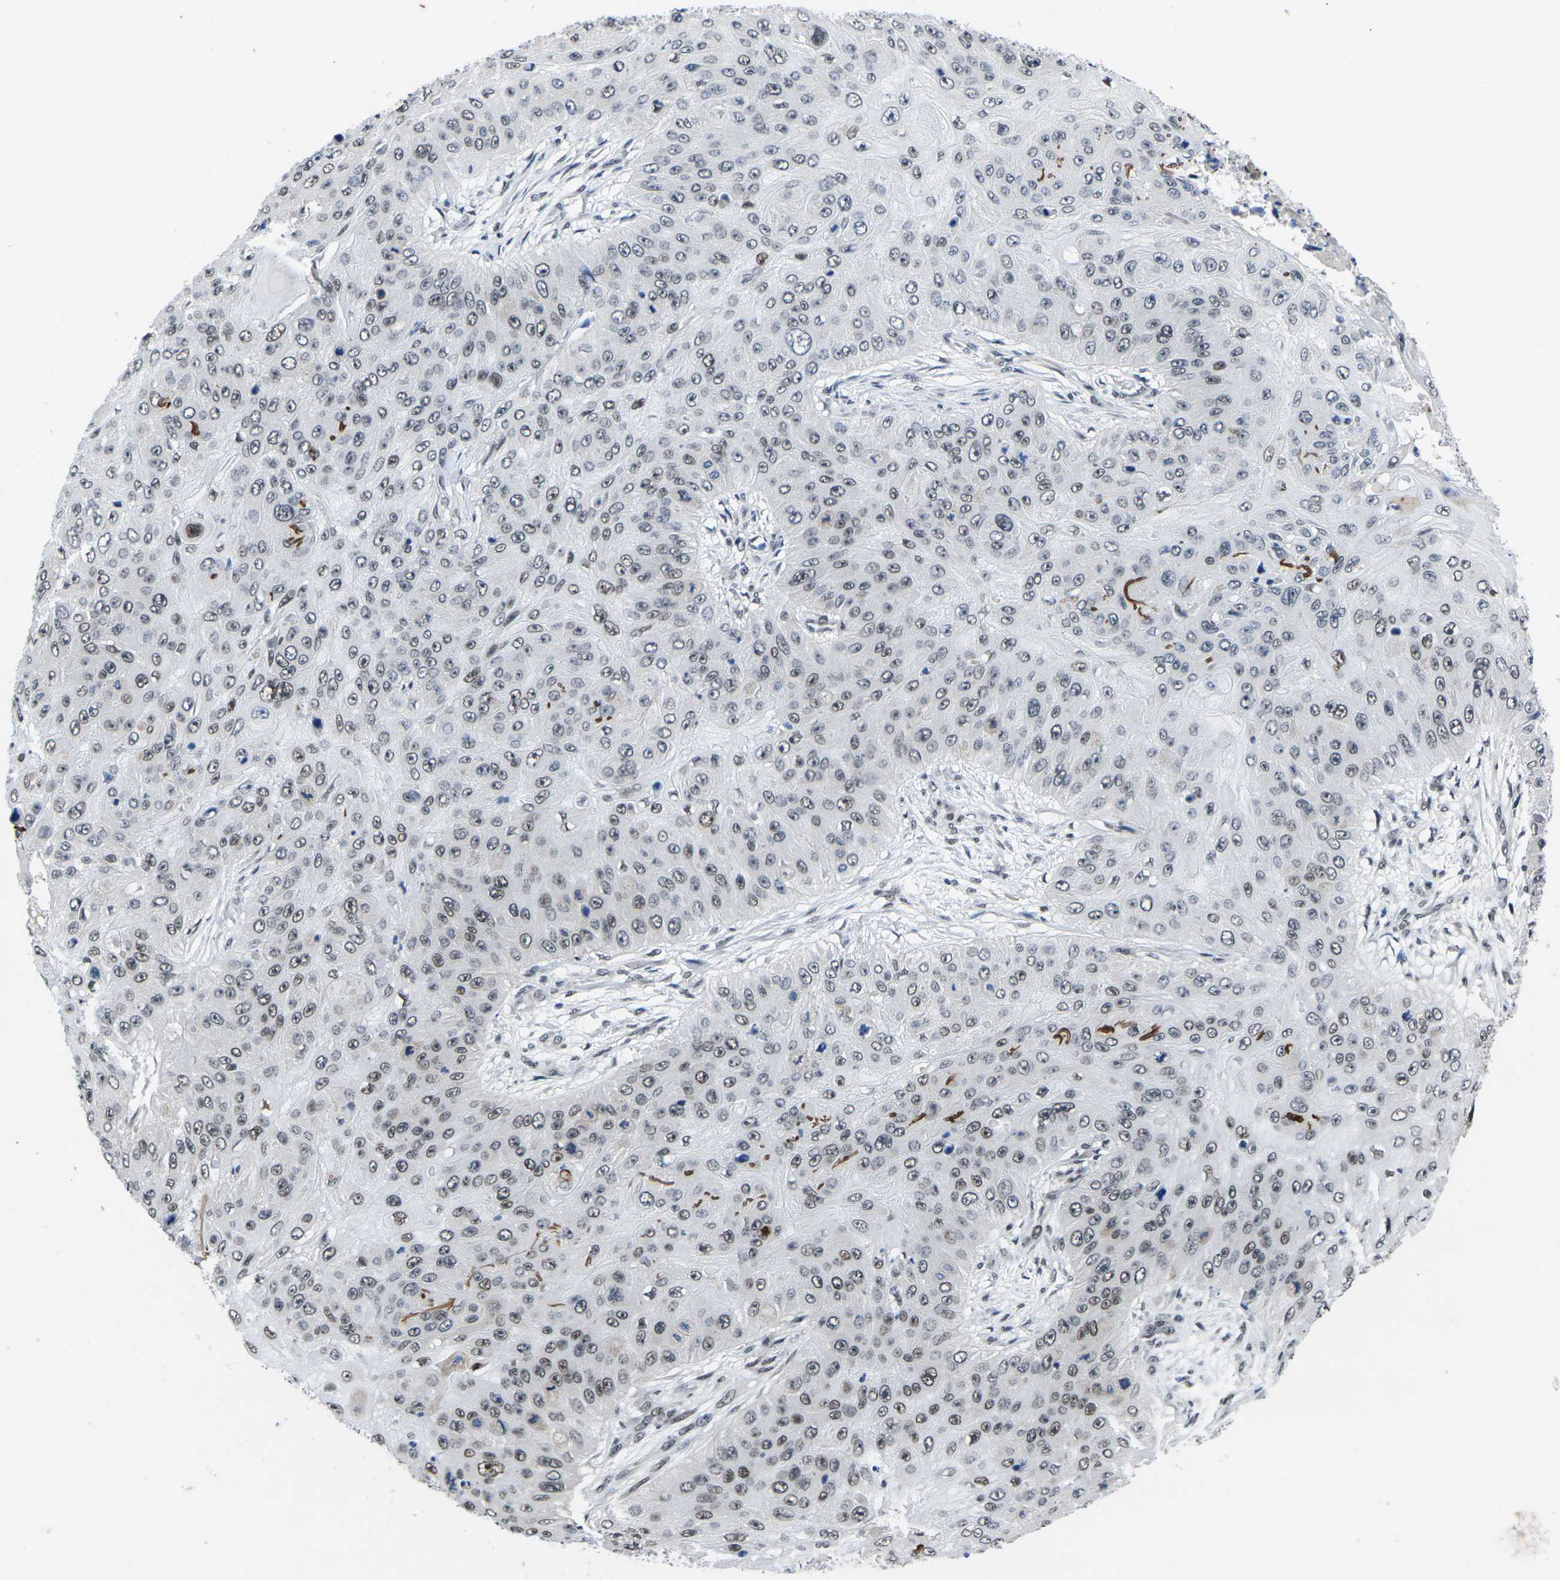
{"staining": {"intensity": "weak", "quantity": ">75%", "location": "nuclear"}, "tissue": "skin cancer", "cell_type": "Tumor cells", "image_type": "cancer", "snomed": [{"axis": "morphology", "description": "Squamous cell carcinoma, NOS"}, {"axis": "topography", "description": "Skin"}], "caption": "The immunohistochemical stain highlights weak nuclear expression in tumor cells of skin squamous cell carcinoma tissue. Using DAB (3,3'-diaminobenzidine) (brown) and hematoxylin (blue) stains, captured at high magnification using brightfield microscopy.", "gene": "RBM7", "patient": {"sex": "female", "age": 80}}